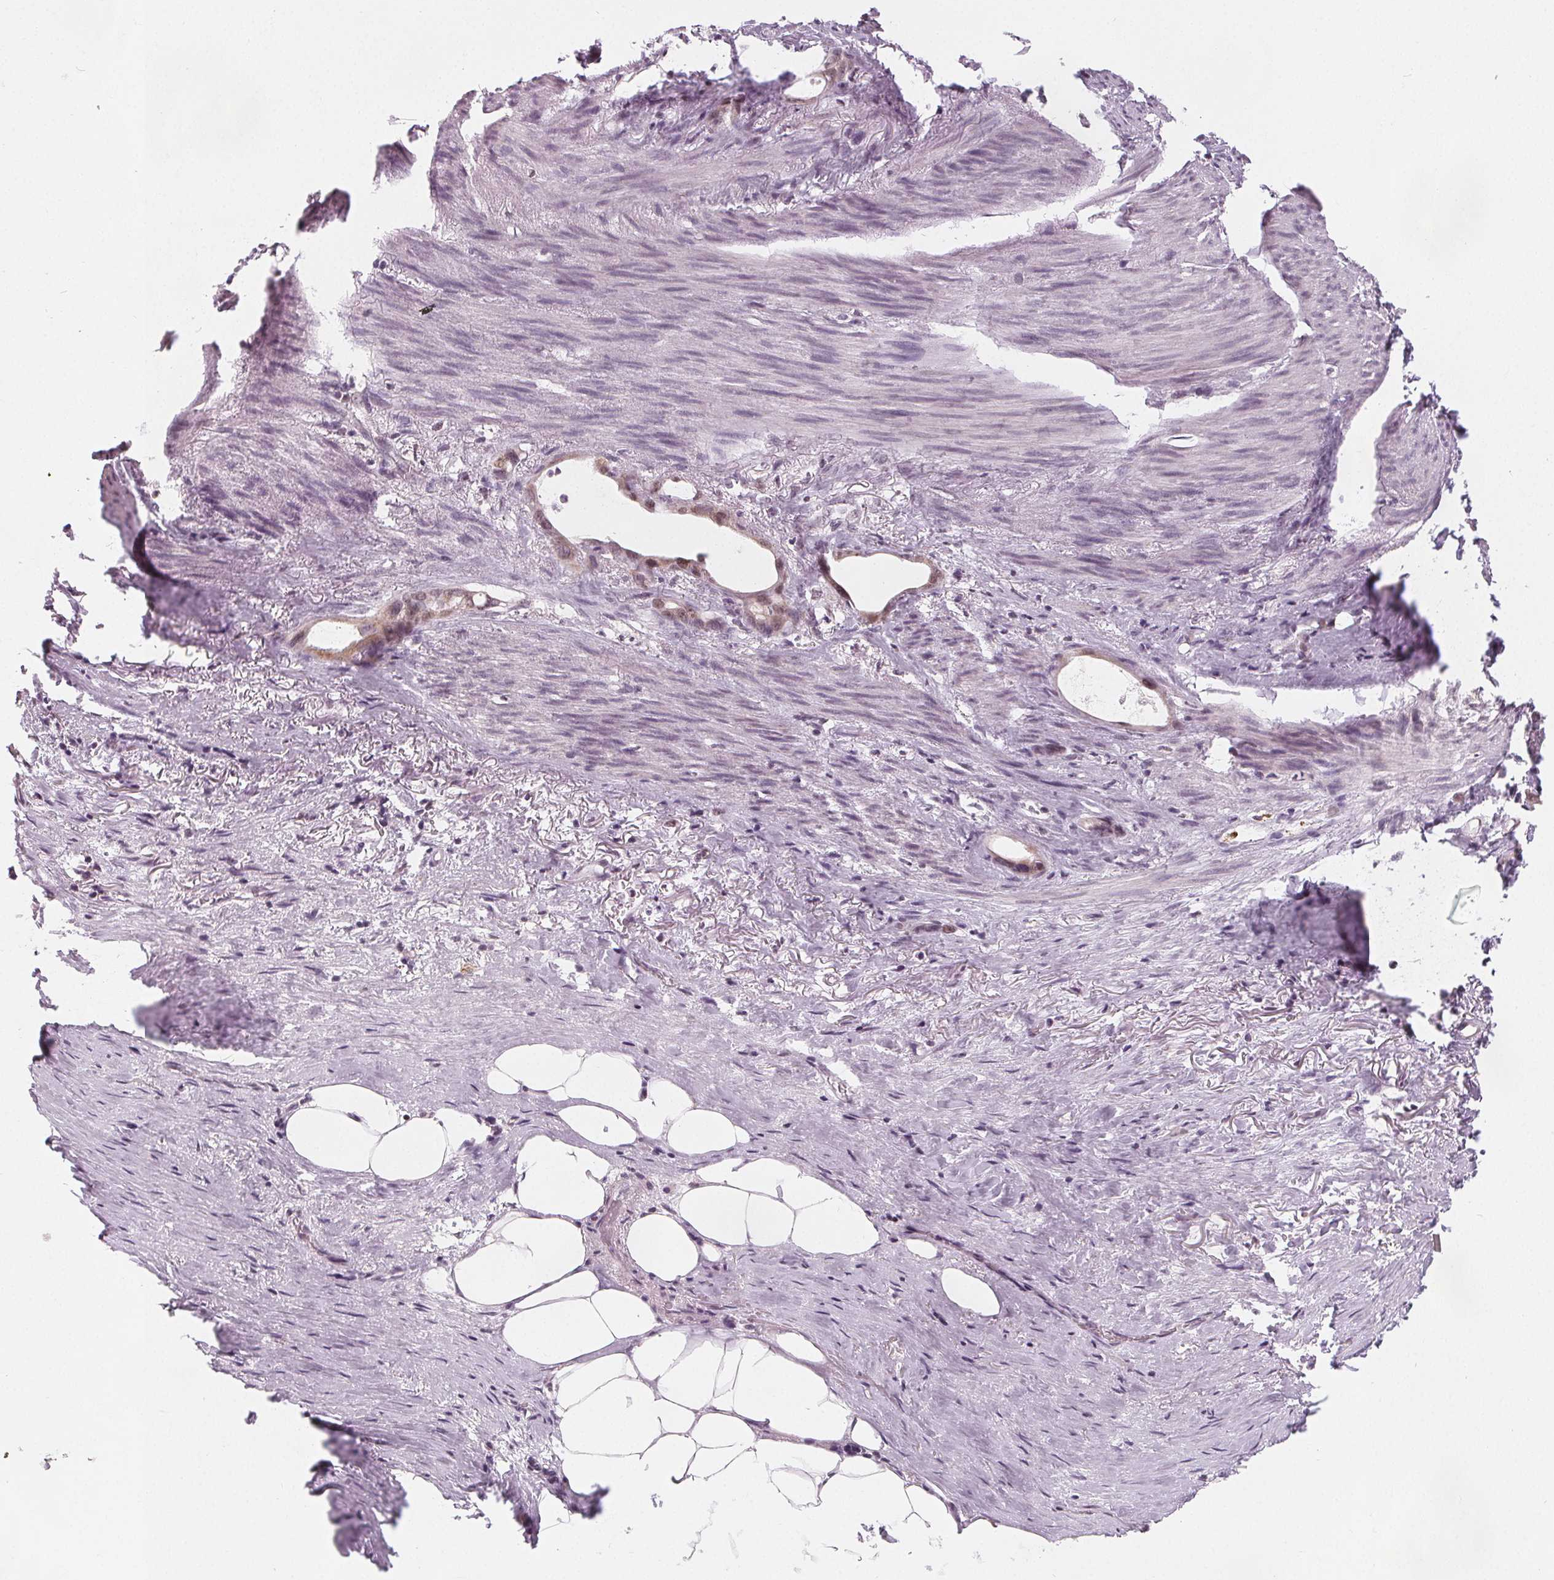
{"staining": {"intensity": "moderate", "quantity": "<25%", "location": "nuclear"}, "tissue": "stomach cancer", "cell_type": "Tumor cells", "image_type": "cancer", "snomed": [{"axis": "morphology", "description": "Adenocarcinoma, NOS"}, {"axis": "topography", "description": "Stomach, upper"}], "caption": "IHC (DAB (3,3'-diaminobenzidine)) staining of stomach cancer displays moderate nuclear protein positivity in about <25% of tumor cells.", "gene": "DPM2", "patient": {"sex": "male", "age": 62}}